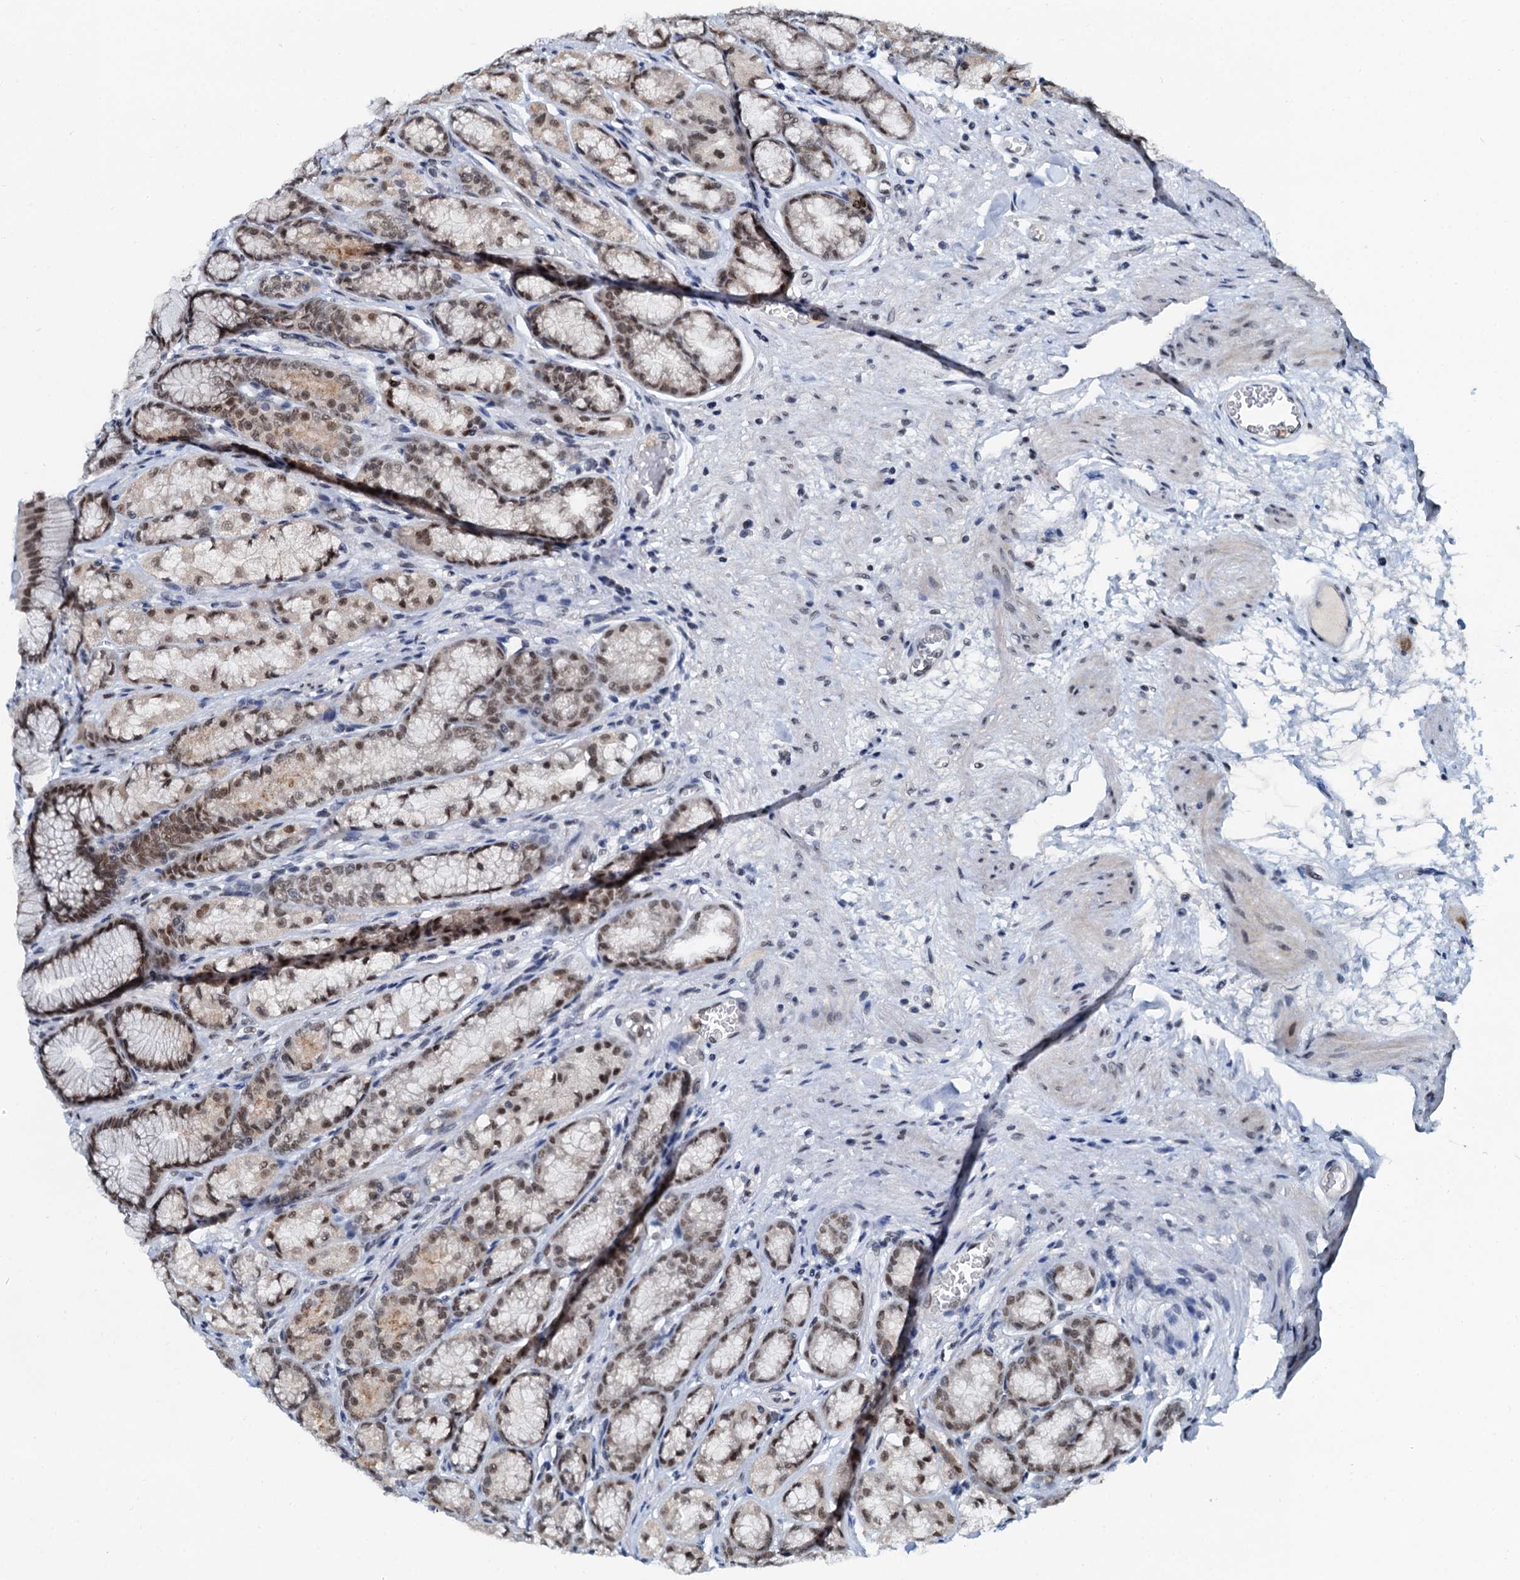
{"staining": {"intensity": "moderate", "quantity": ">75%", "location": "nuclear"}, "tissue": "stomach", "cell_type": "Glandular cells", "image_type": "normal", "snomed": [{"axis": "morphology", "description": "Normal tissue, NOS"}, {"axis": "morphology", "description": "Adenocarcinoma, NOS"}, {"axis": "morphology", "description": "Adenocarcinoma, High grade"}, {"axis": "topography", "description": "Stomach, upper"}, {"axis": "topography", "description": "Stomach"}], "caption": "About >75% of glandular cells in normal human stomach display moderate nuclear protein positivity as visualized by brown immunohistochemical staining.", "gene": "SNRPD1", "patient": {"sex": "female", "age": 65}}